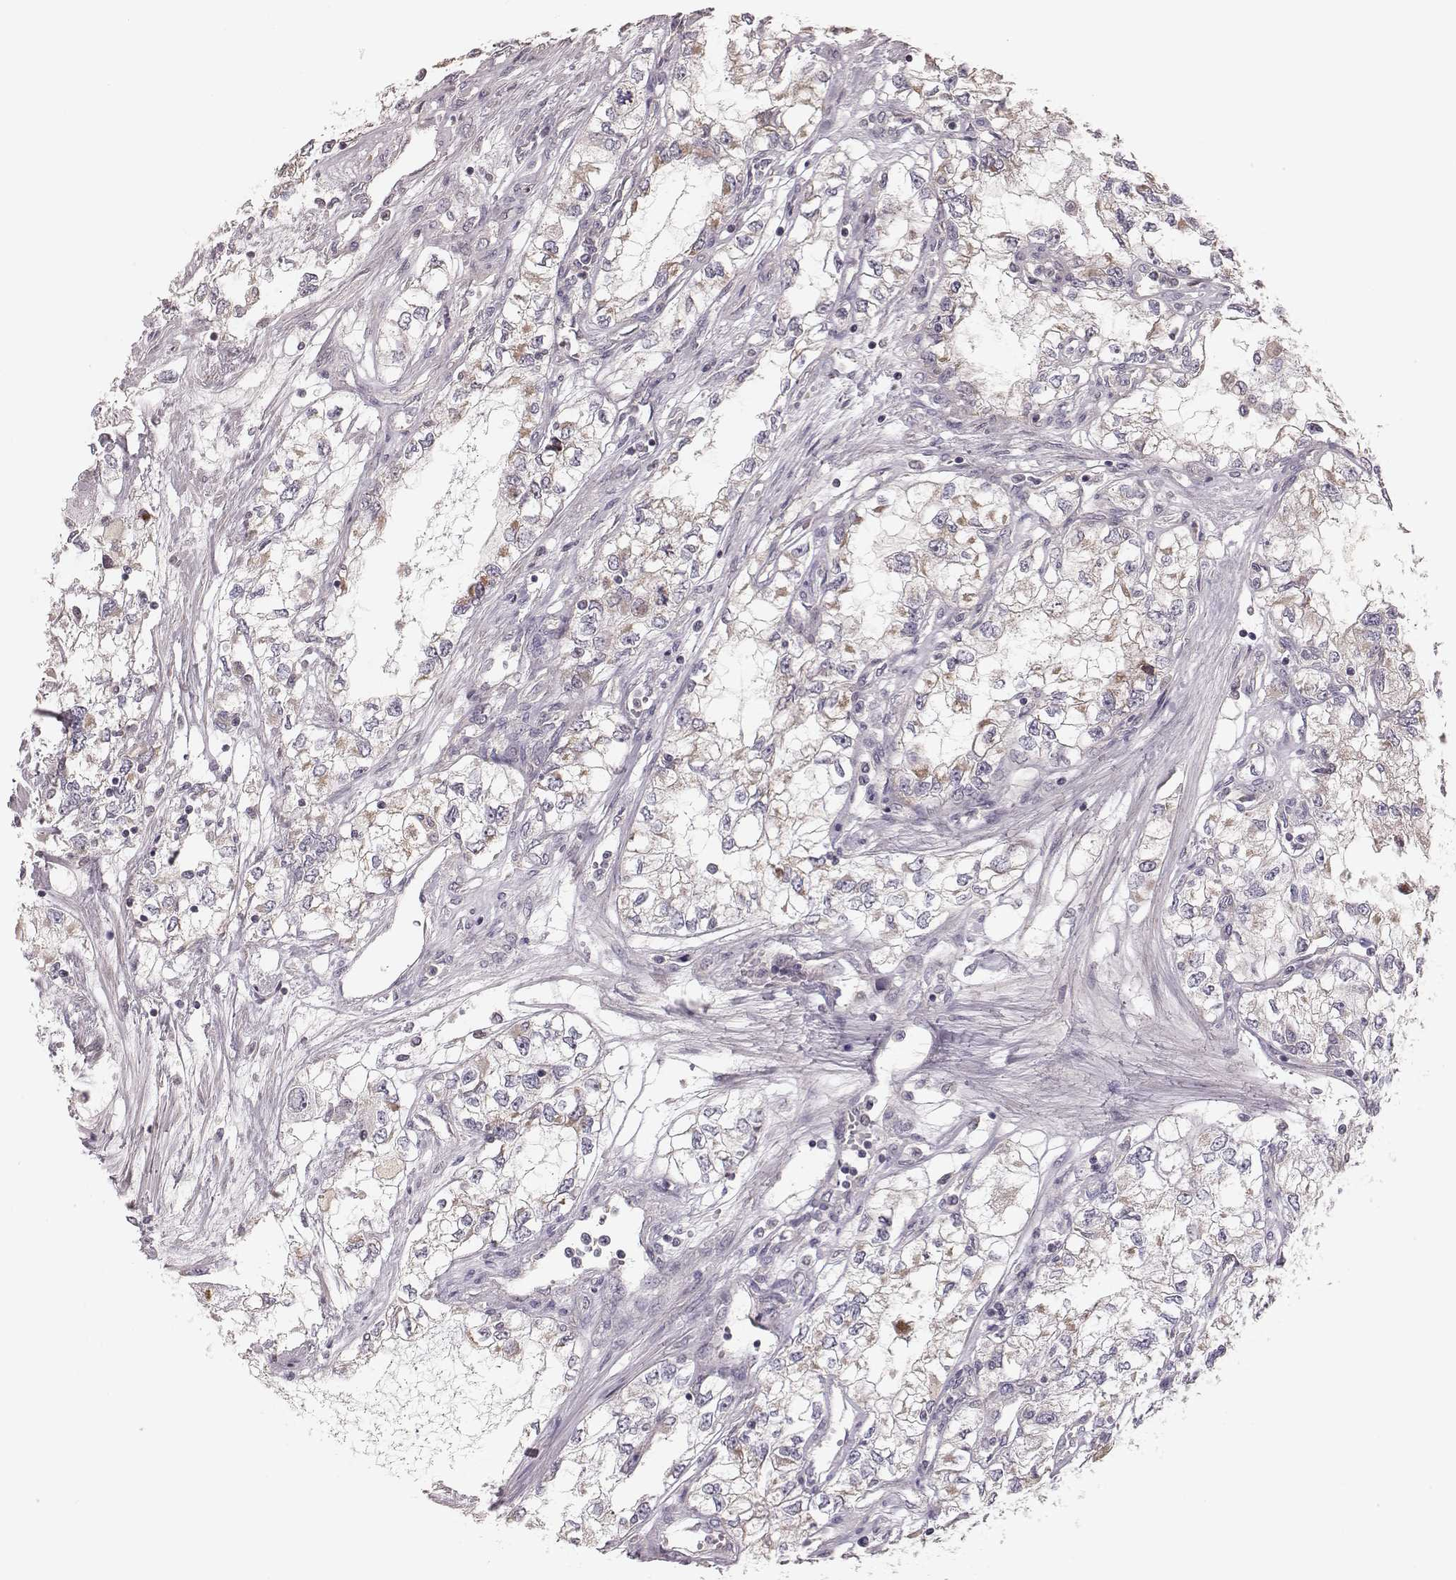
{"staining": {"intensity": "moderate", "quantity": "<25%", "location": "cytoplasmic/membranous"}, "tissue": "renal cancer", "cell_type": "Tumor cells", "image_type": "cancer", "snomed": [{"axis": "morphology", "description": "Adenocarcinoma, NOS"}, {"axis": "topography", "description": "Kidney"}], "caption": "About <25% of tumor cells in adenocarcinoma (renal) display moderate cytoplasmic/membranous protein positivity as visualized by brown immunohistochemical staining.", "gene": "MRPS27", "patient": {"sex": "female", "age": 59}}